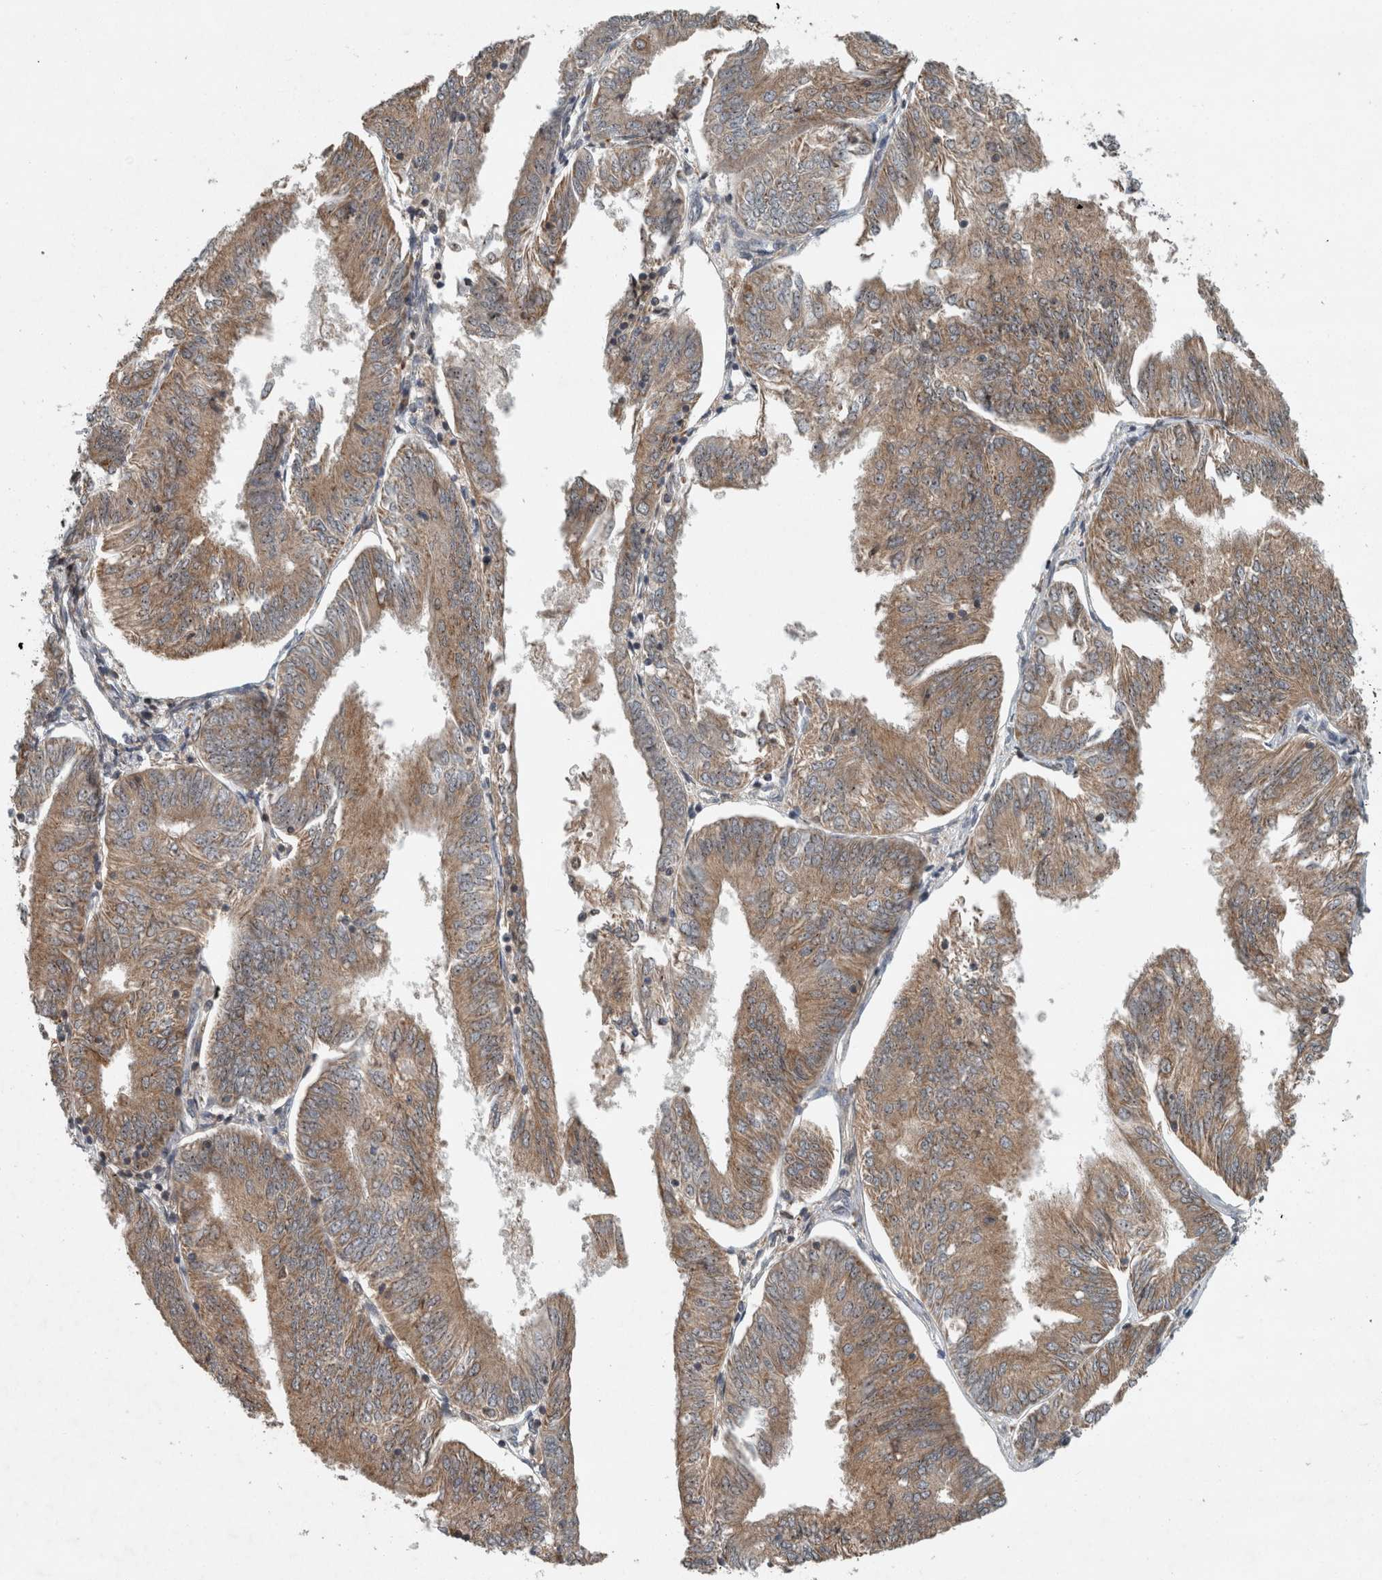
{"staining": {"intensity": "moderate", "quantity": ">75%", "location": "cytoplasmic/membranous"}, "tissue": "endometrial cancer", "cell_type": "Tumor cells", "image_type": "cancer", "snomed": [{"axis": "morphology", "description": "Adenocarcinoma, NOS"}, {"axis": "topography", "description": "Endometrium"}], "caption": "There is medium levels of moderate cytoplasmic/membranous expression in tumor cells of endometrial cancer, as demonstrated by immunohistochemical staining (brown color).", "gene": "GPR137B", "patient": {"sex": "female", "age": 58}}